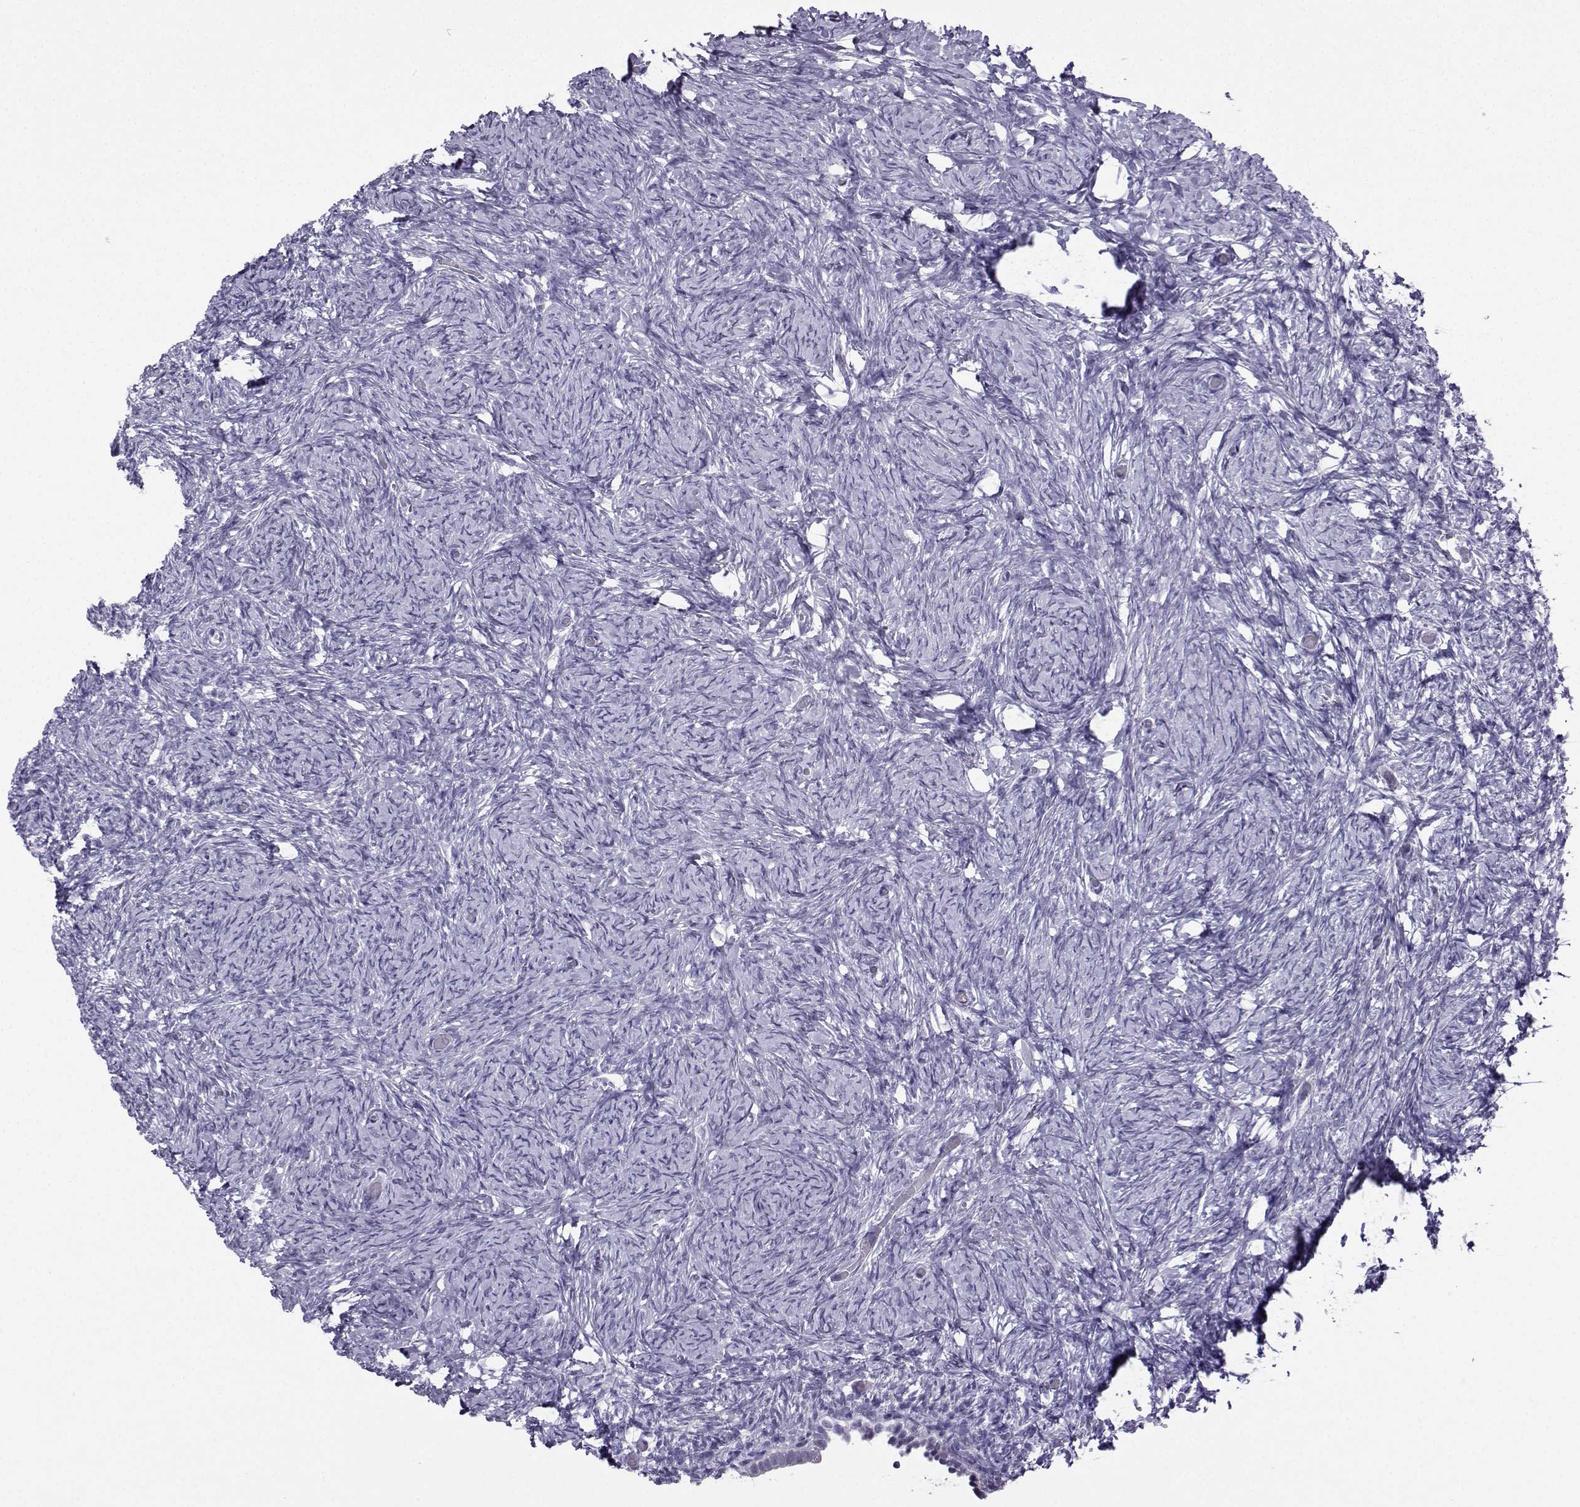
{"staining": {"intensity": "negative", "quantity": "none", "location": "none"}, "tissue": "ovary", "cell_type": "Follicle cells", "image_type": "normal", "snomed": [{"axis": "morphology", "description": "Normal tissue, NOS"}, {"axis": "topography", "description": "Ovary"}], "caption": "Ovary was stained to show a protein in brown. There is no significant positivity in follicle cells. (Brightfield microscopy of DAB (3,3'-diaminobenzidine) immunohistochemistry at high magnification).", "gene": "KIF17", "patient": {"sex": "female", "age": 39}}